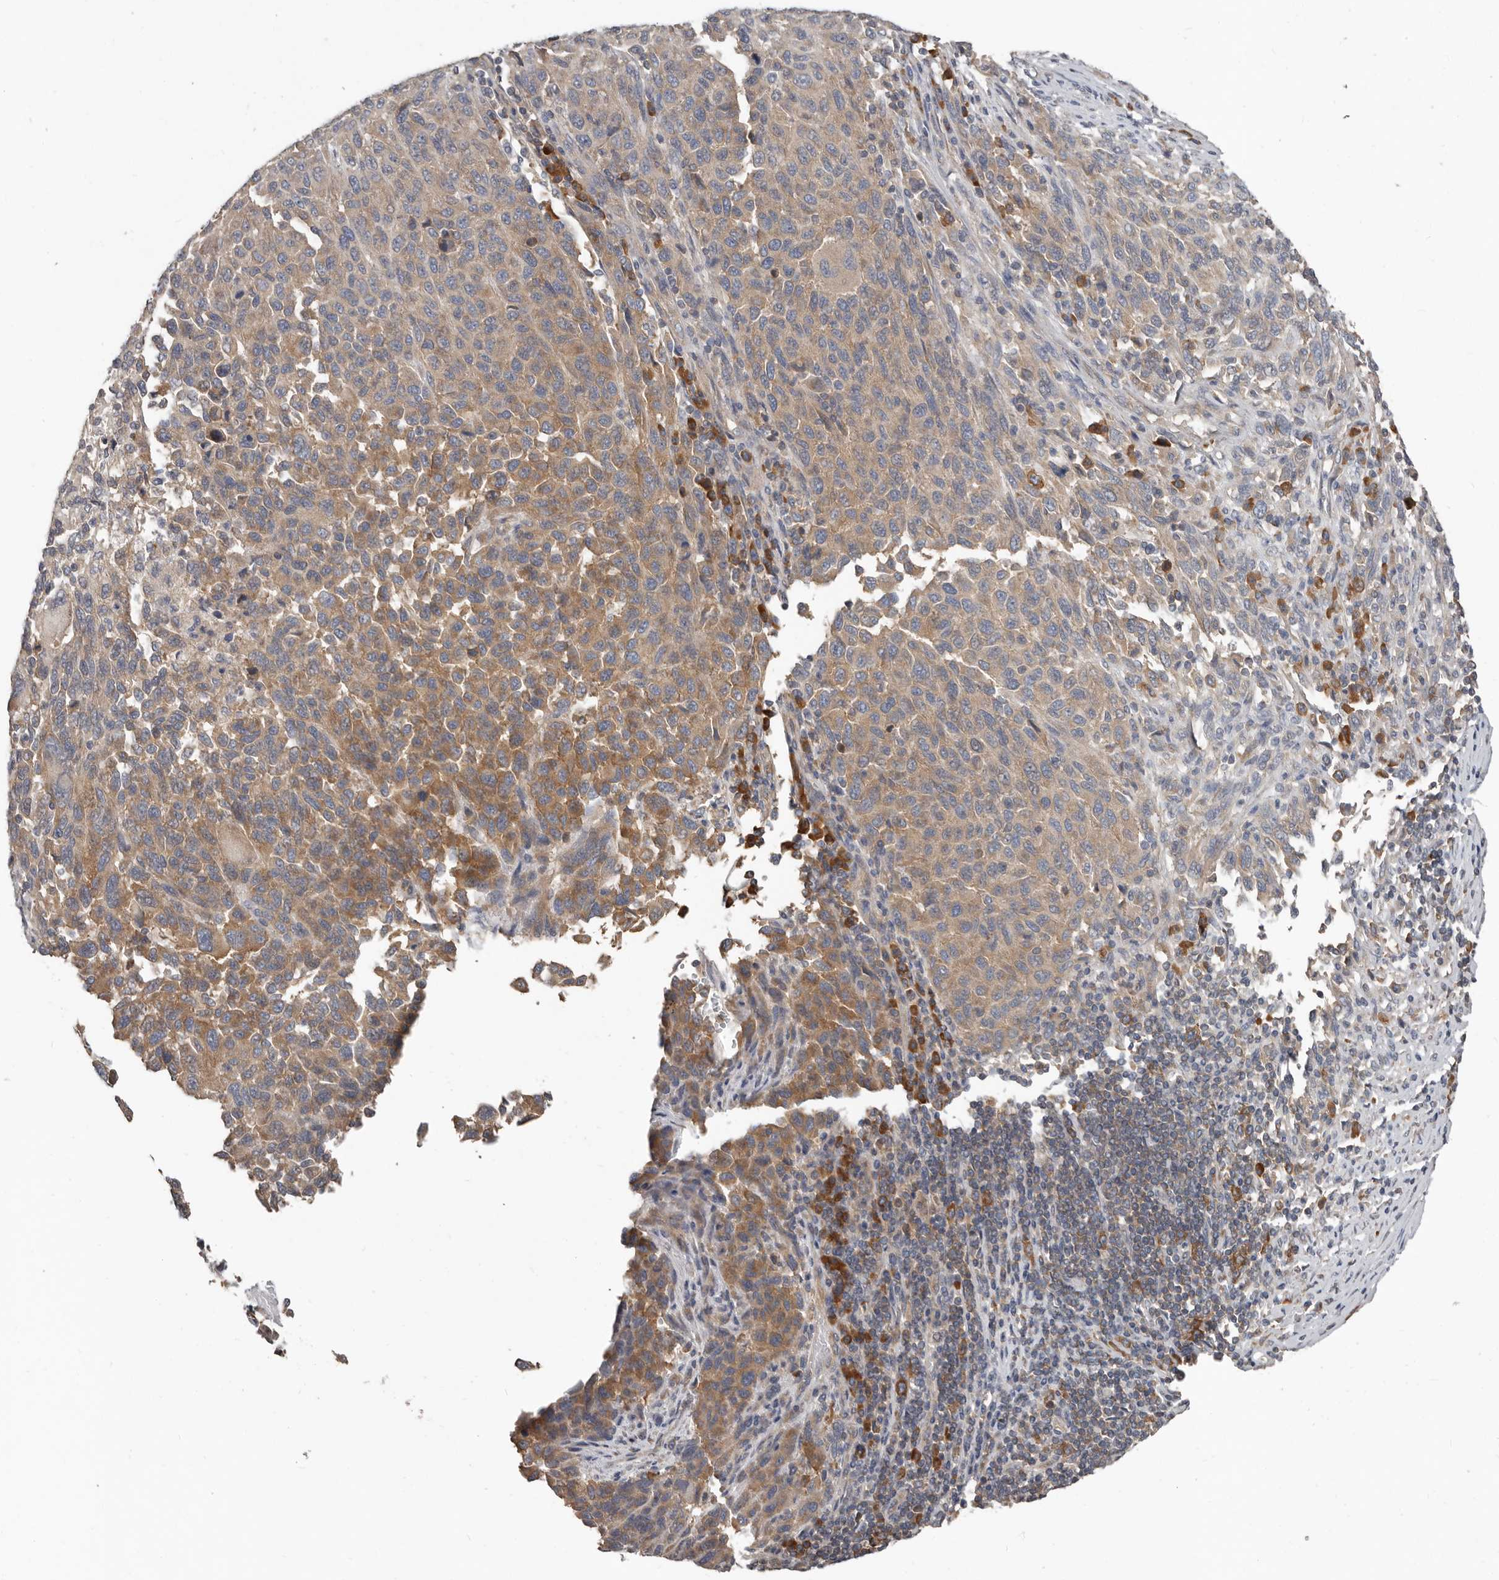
{"staining": {"intensity": "moderate", "quantity": "25%-75%", "location": "cytoplasmic/membranous"}, "tissue": "melanoma", "cell_type": "Tumor cells", "image_type": "cancer", "snomed": [{"axis": "morphology", "description": "Malignant melanoma, Metastatic site"}, {"axis": "topography", "description": "Lymph node"}], "caption": "Protein analysis of melanoma tissue shows moderate cytoplasmic/membranous expression in approximately 25%-75% of tumor cells. (DAB (3,3'-diaminobenzidine) IHC, brown staining for protein, blue staining for nuclei).", "gene": "AKNAD1", "patient": {"sex": "male", "age": 61}}